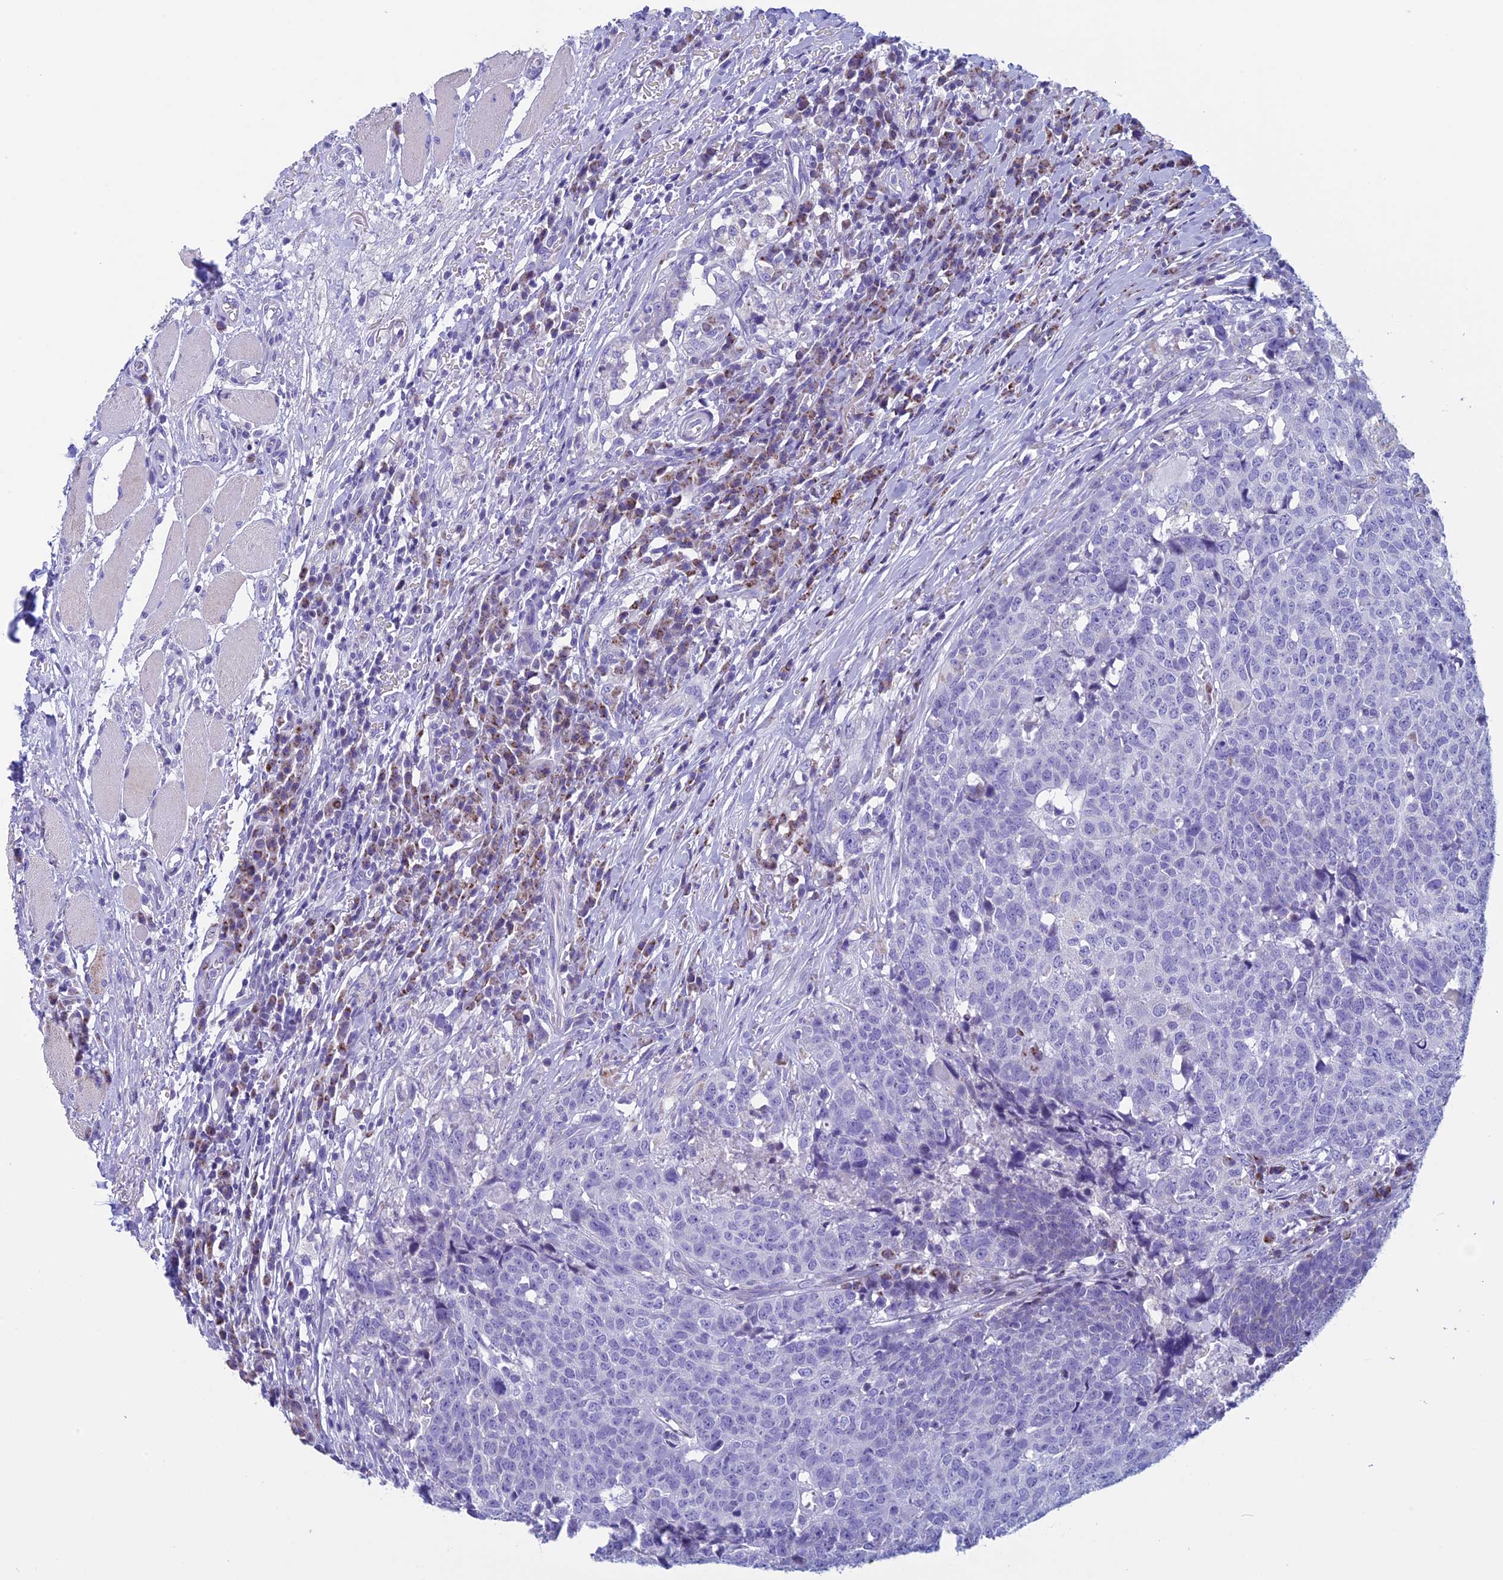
{"staining": {"intensity": "negative", "quantity": "none", "location": "none"}, "tissue": "head and neck cancer", "cell_type": "Tumor cells", "image_type": "cancer", "snomed": [{"axis": "morphology", "description": "Squamous cell carcinoma, NOS"}, {"axis": "topography", "description": "Head-Neck"}], "caption": "An image of human head and neck squamous cell carcinoma is negative for staining in tumor cells.", "gene": "ZNF563", "patient": {"sex": "male", "age": 66}}